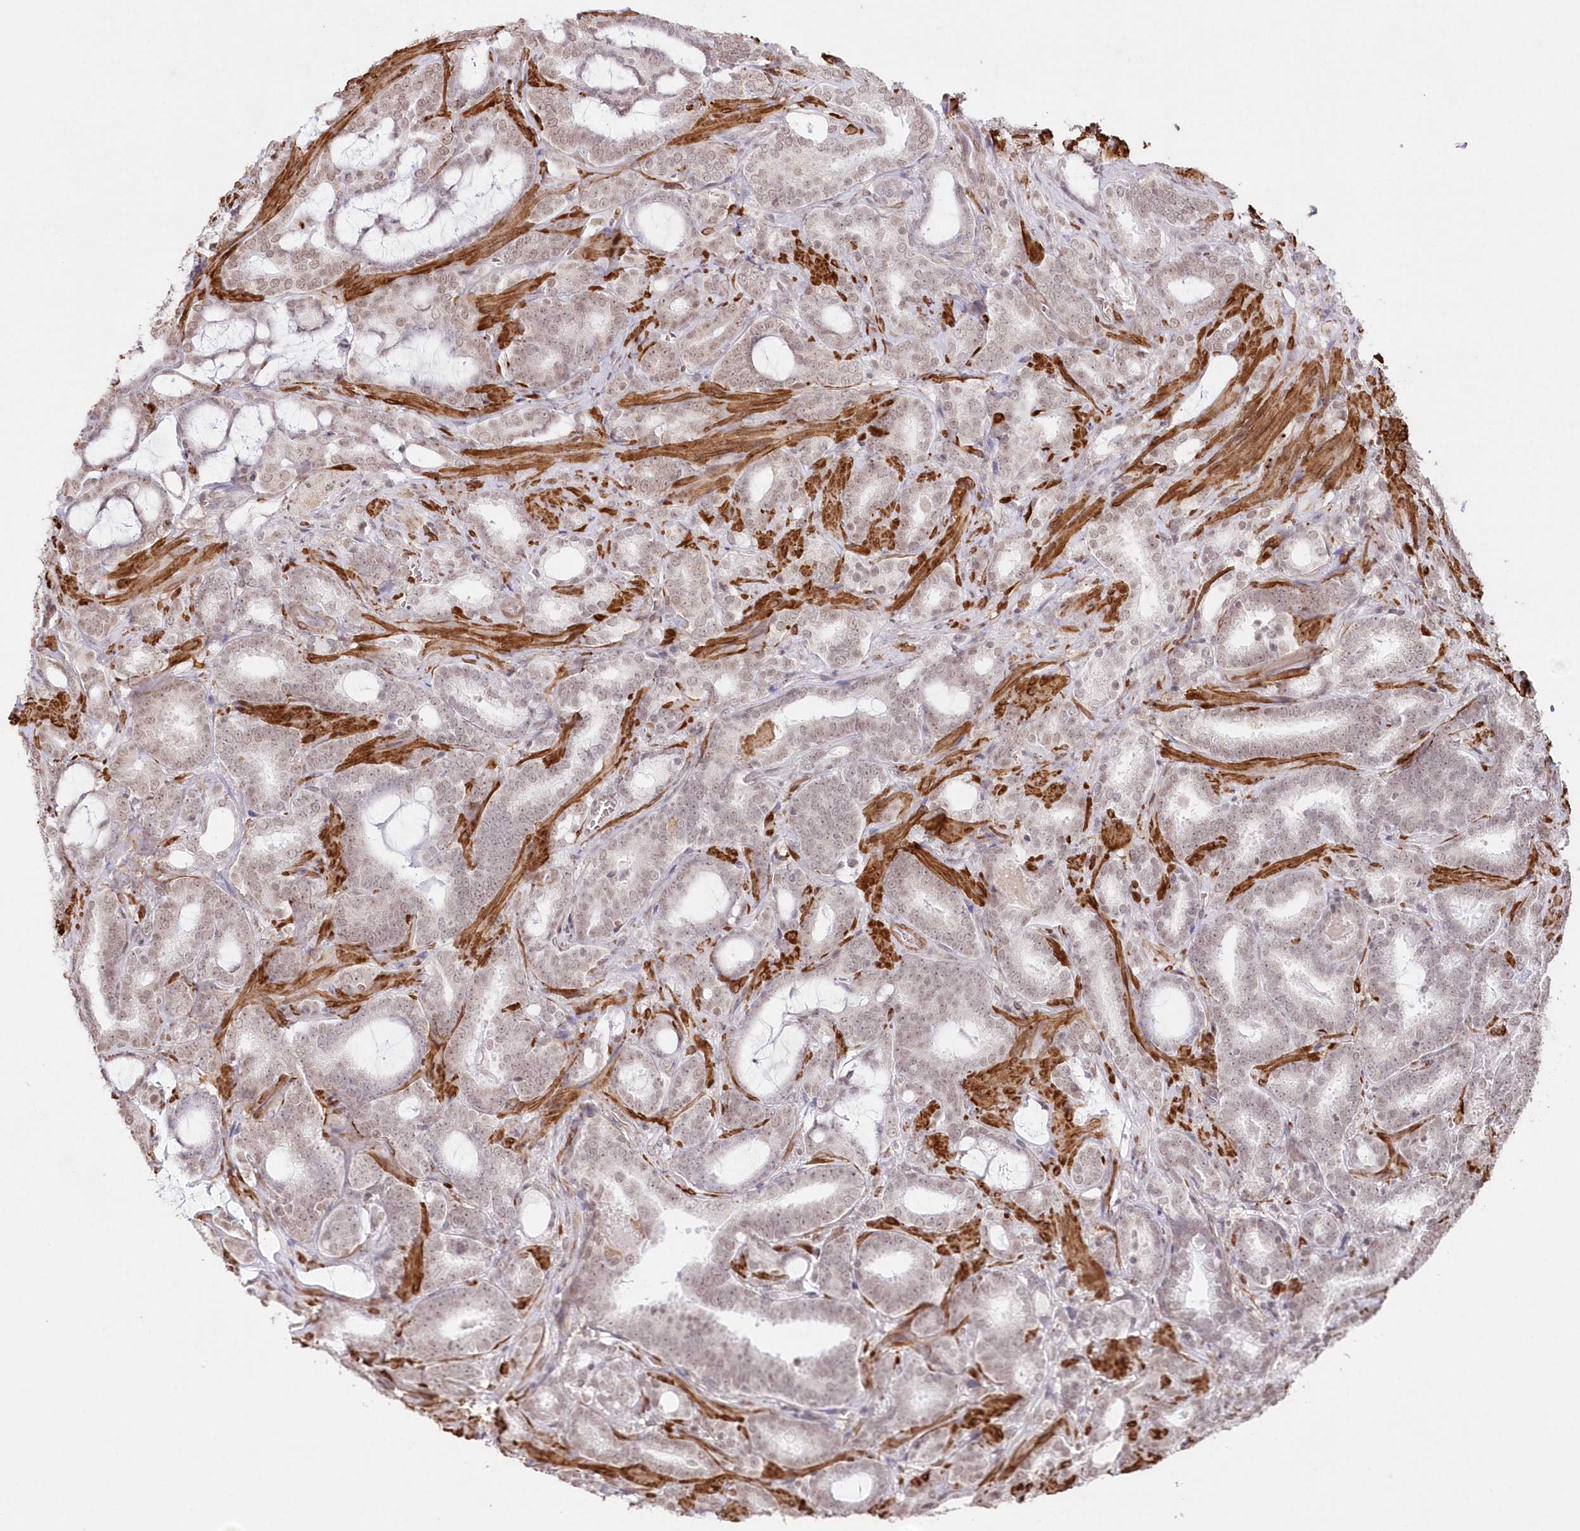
{"staining": {"intensity": "negative", "quantity": "none", "location": "none"}, "tissue": "prostate cancer", "cell_type": "Tumor cells", "image_type": "cancer", "snomed": [{"axis": "morphology", "description": "Adenocarcinoma, High grade"}, {"axis": "topography", "description": "Prostate and seminal vesicle, NOS"}], "caption": "An image of human prostate cancer is negative for staining in tumor cells.", "gene": "RBM27", "patient": {"sex": "male", "age": 67}}